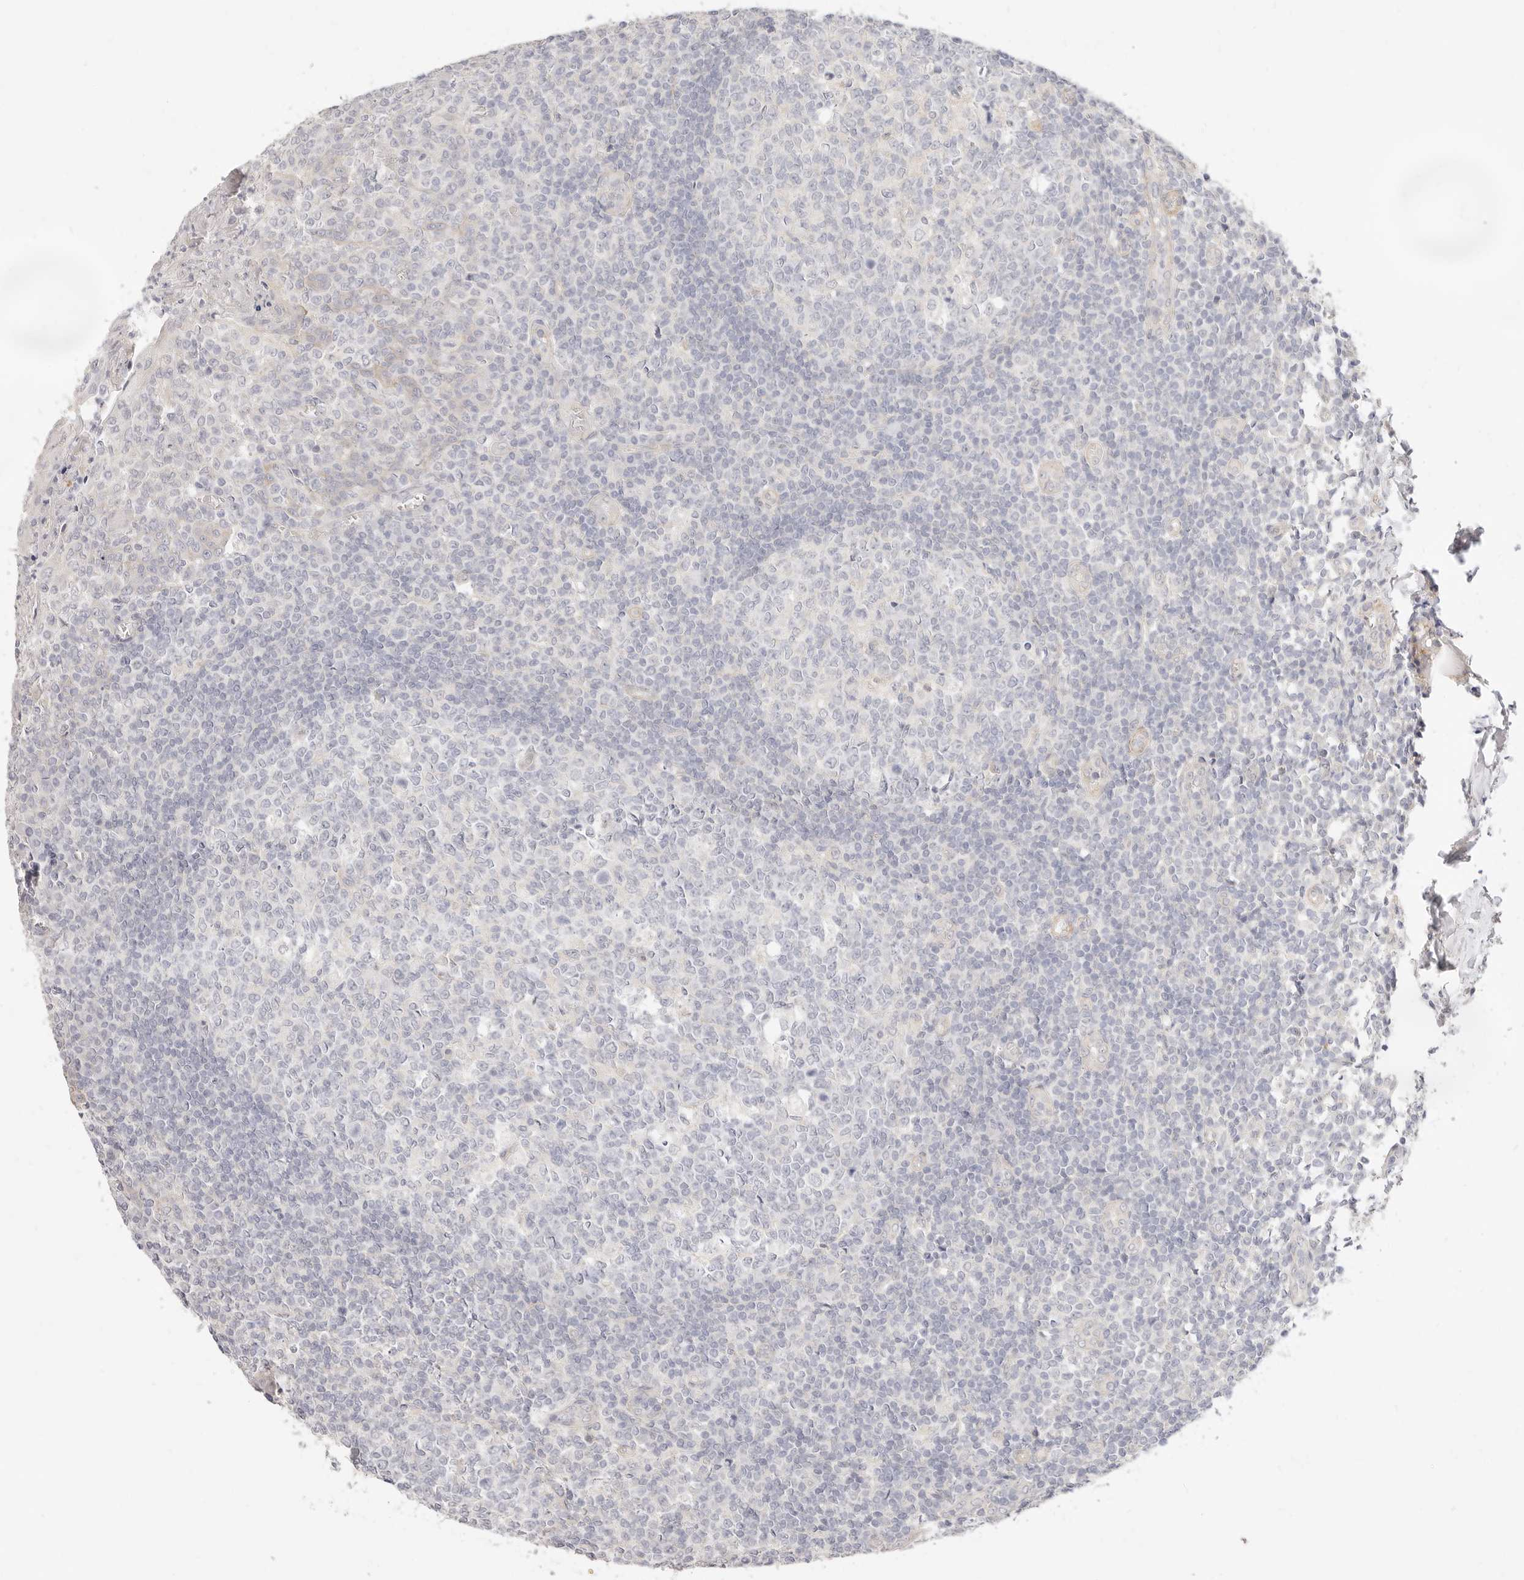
{"staining": {"intensity": "negative", "quantity": "none", "location": "none"}, "tissue": "tonsil", "cell_type": "Germinal center cells", "image_type": "normal", "snomed": [{"axis": "morphology", "description": "Normal tissue, NOS"}, {"axis": "topography", "description": "Tonsil"}], "caption": "An IHC histopathology image of normal tonsil is shown. There is no staining in germinal center cells of tonsil.", "gene": "UBXN10", "patient": {"sex": "female", "age": 19}}